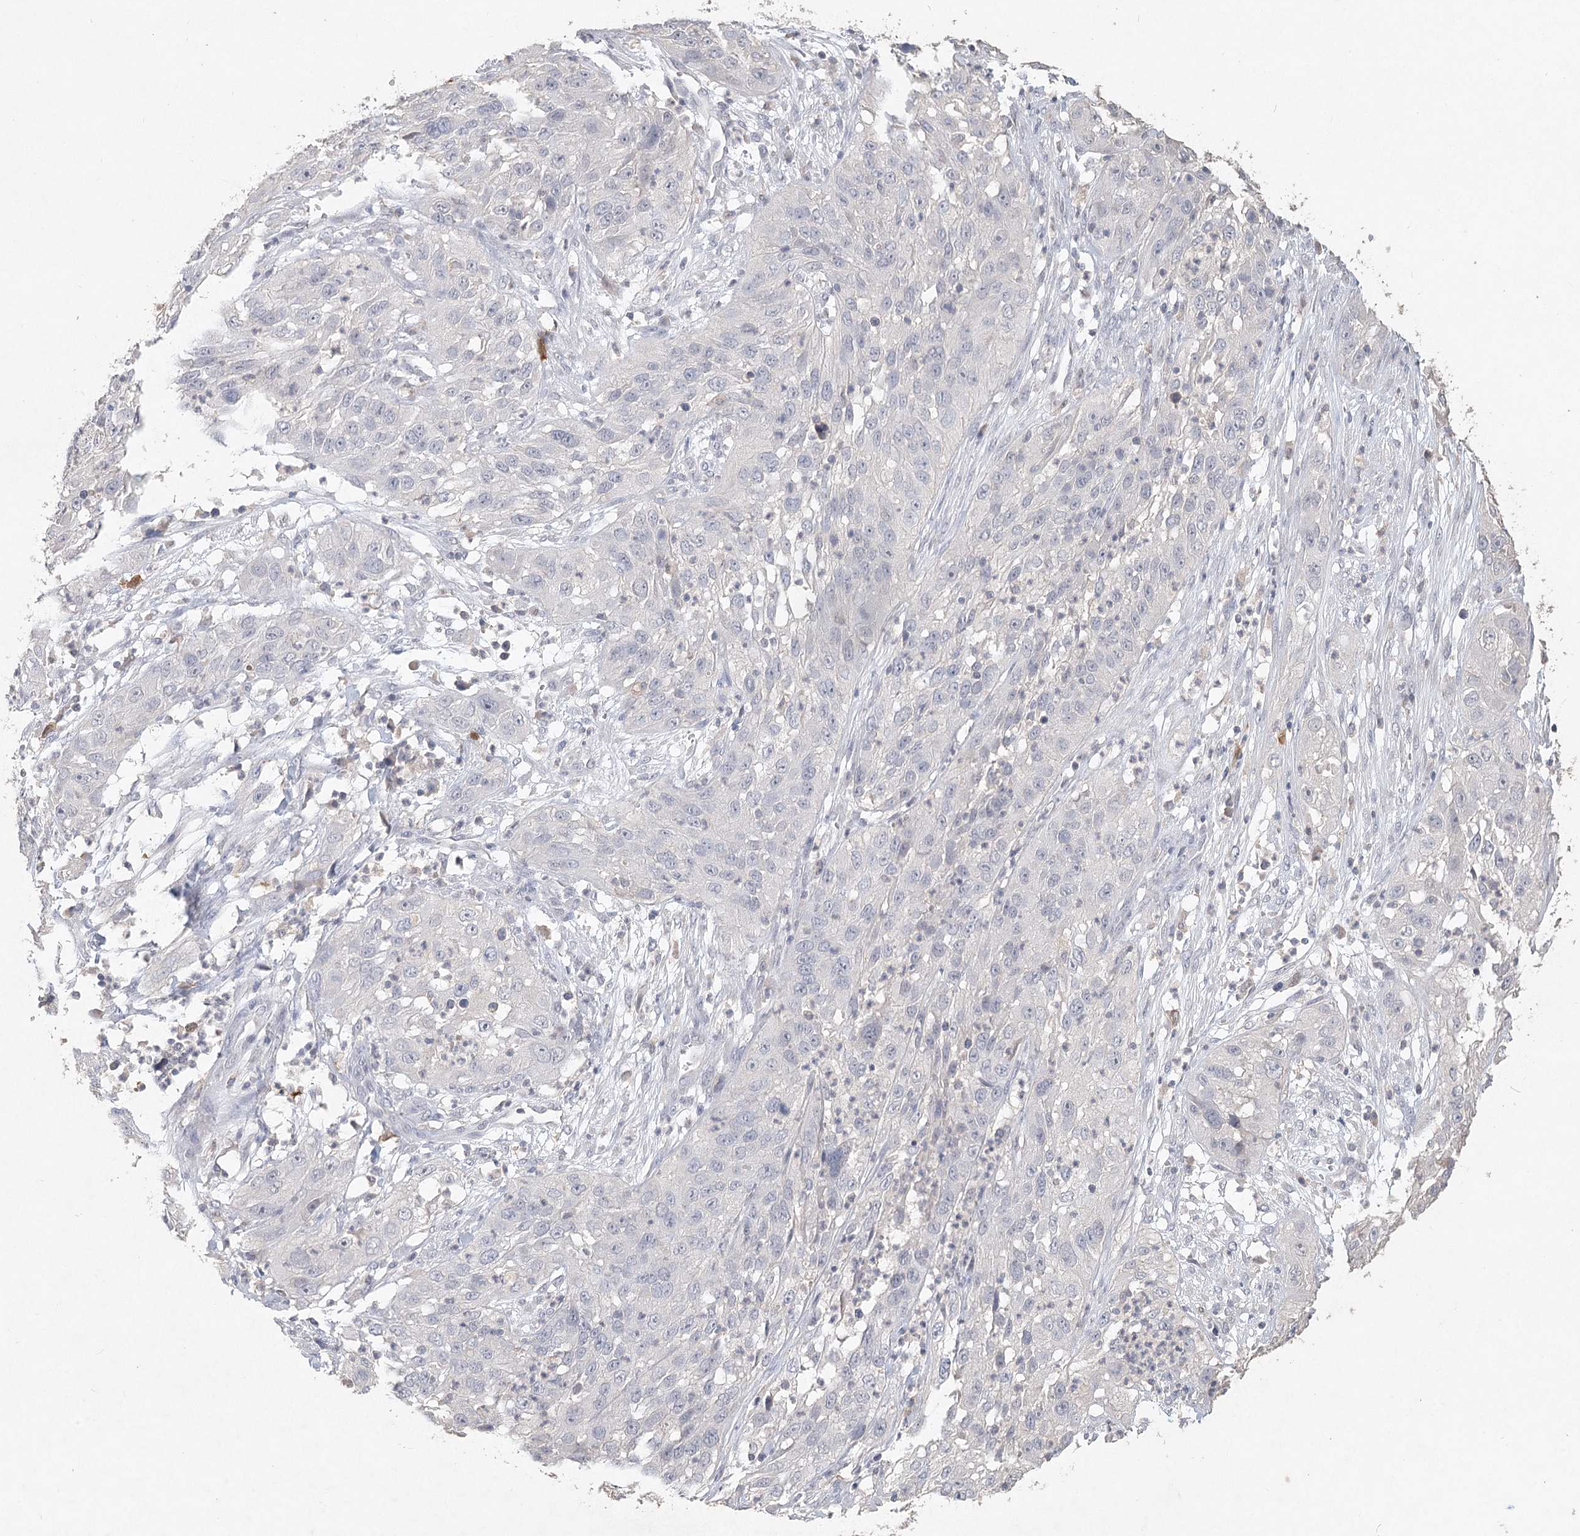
{"staining": {"intensity": "negative", "quantity": "none", "location": "none"}, "tissue": "cervical cancer", "cell_type": "Tumor cells", "image_type": "cancer", "snomed": [{"axis": "morphology", "description": "Squamous cell carcinoma, NOS"}, {"axis": "topography", "description": "Cervix"}], "caption": "This is a histopathology image of IHC staining of cervical cancer (squamous cell carcinoma), which shows no positivity in tumor cells.", "gene": "ARSI", "patient": {"sex": "female", "age": 32}}